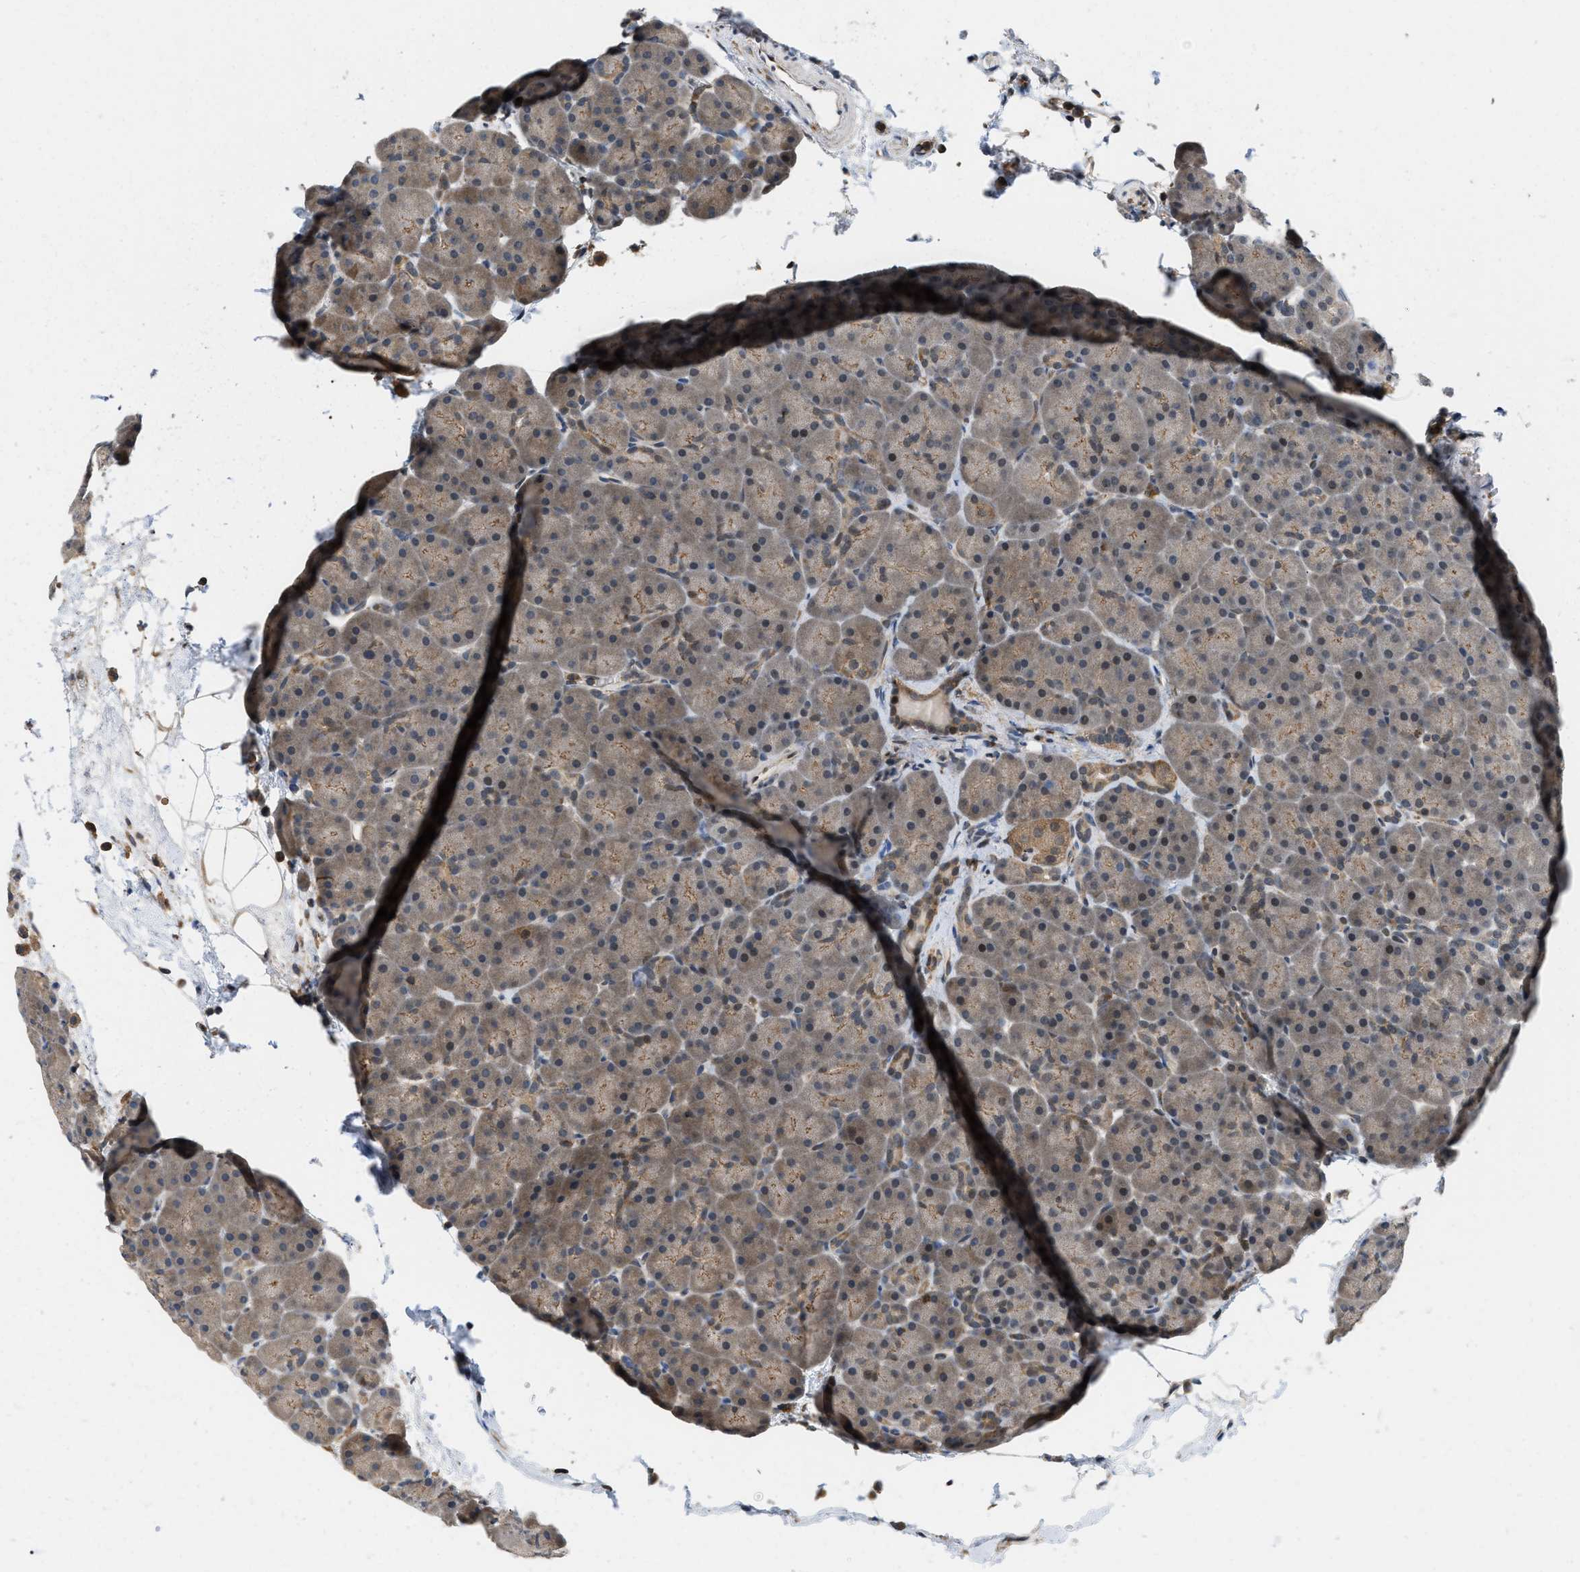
{"staining": {"intensity": "weak", "quantity": "<25%", "location": "cytoplasmic/membranous"}, "tissue": "pancreas", "cell_type": "Exocrine glandular cells", "image_type": "normal", "snomed": [{"axis": "morphology", "description": "Normal tissue, NOS"}, {"axis": "topography", "description": "Pancreas"}], "caption": "An image of pancreas stained for a protein demonstrates no brown staining in exocrine glandular cells. (DAB immunohistochemistry (IHC), high magnification).", "gene": "ATF7IP", "patient": {"sex": "male", "age": 66}}